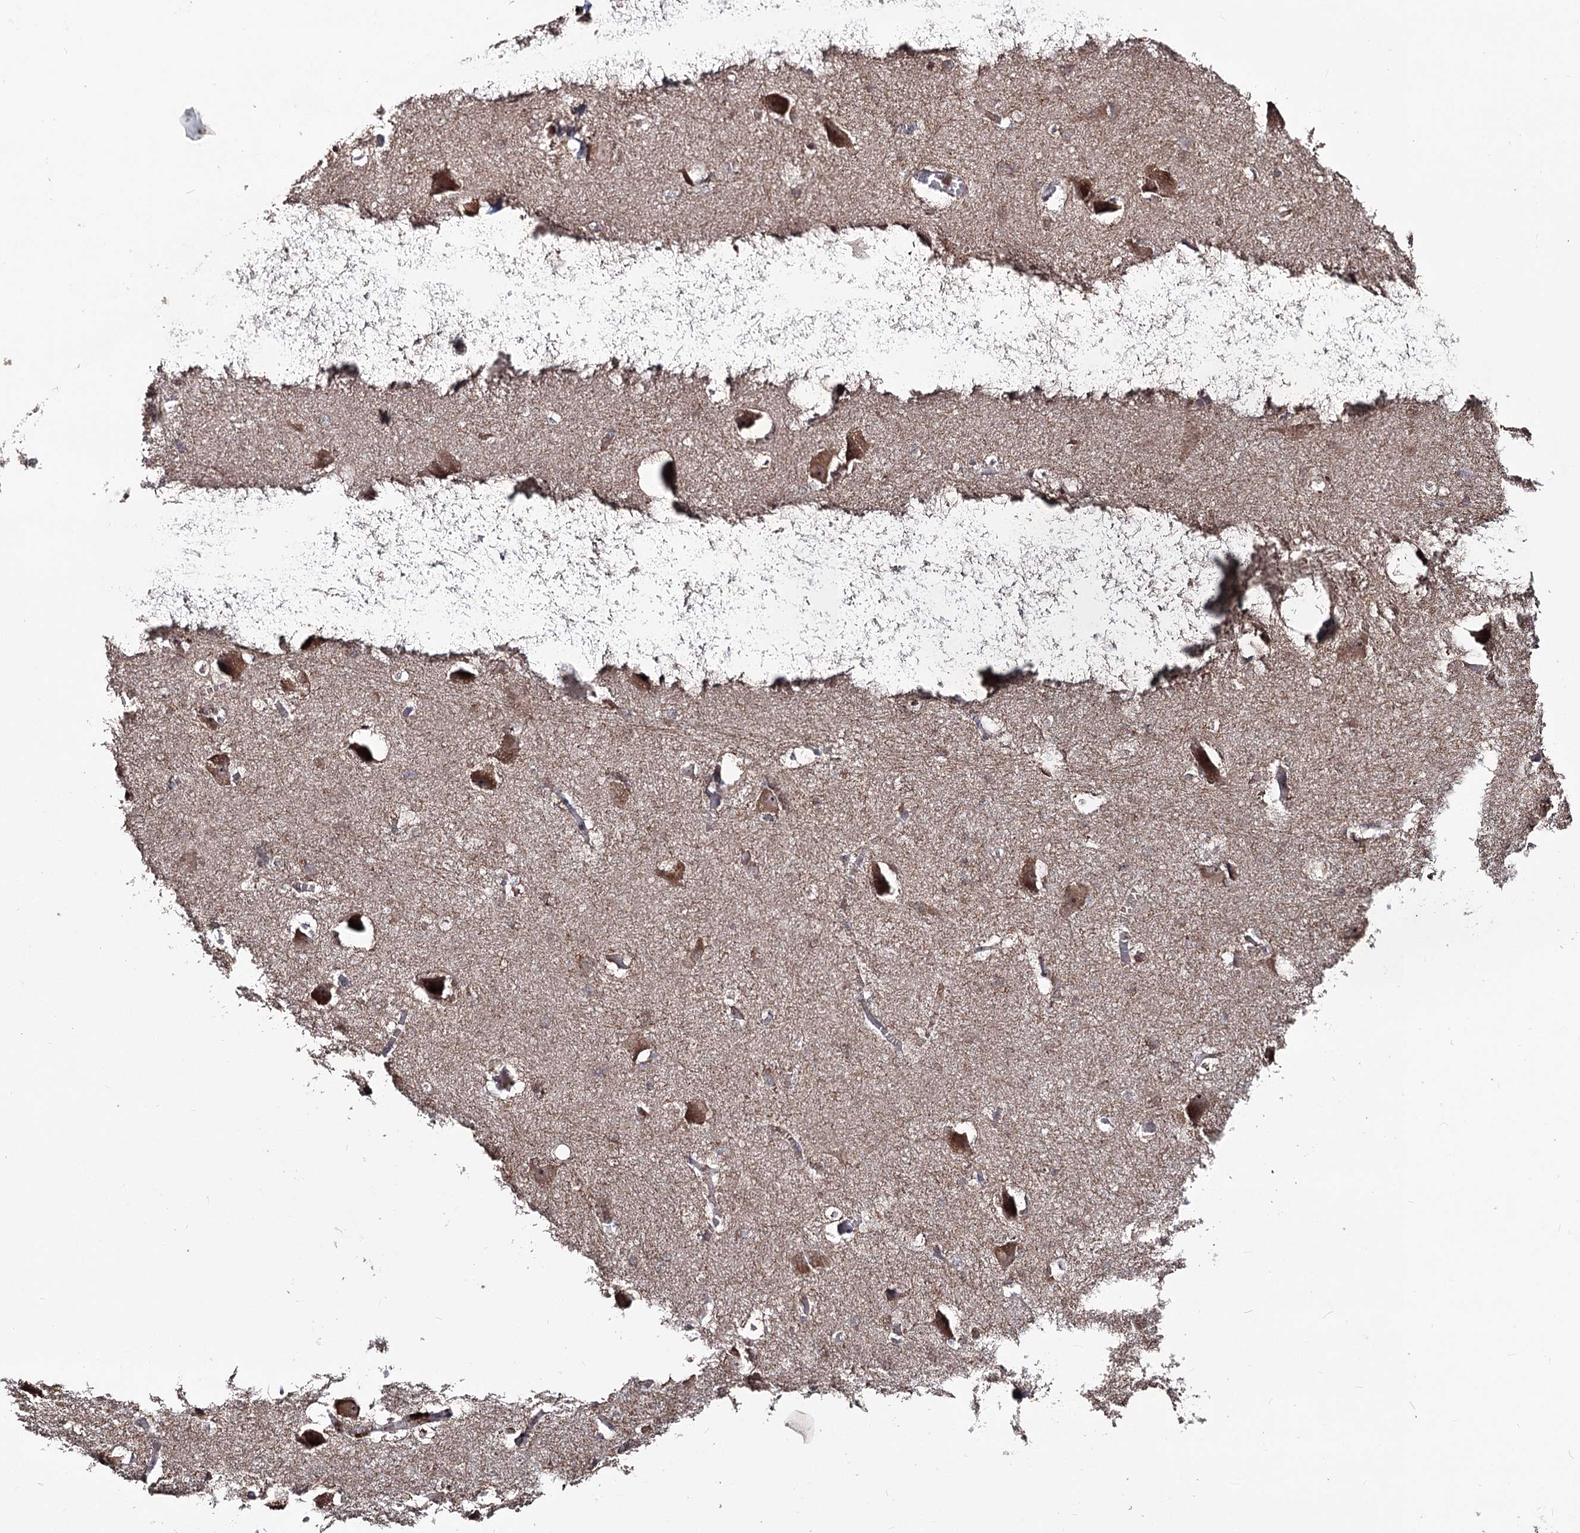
{"staining": {"intensity": "weak", "quantity": "<25%", "location": "cytoplasmic/membranous"}, "tissue": "caudate", "cell_type": "Glial cells", "image_type": "normal", "snomed": [{"axis": "morphology", "description": "Normal tissue, NOS"}, {"axis": "topography", "description": "Lateral ventricle wall"}], "caption": "Human caudate stained for a protein using IHC reveals no staining in glial cells.", "gene": "FAM53B", "patient": {"sex": "male", "age": 37}}